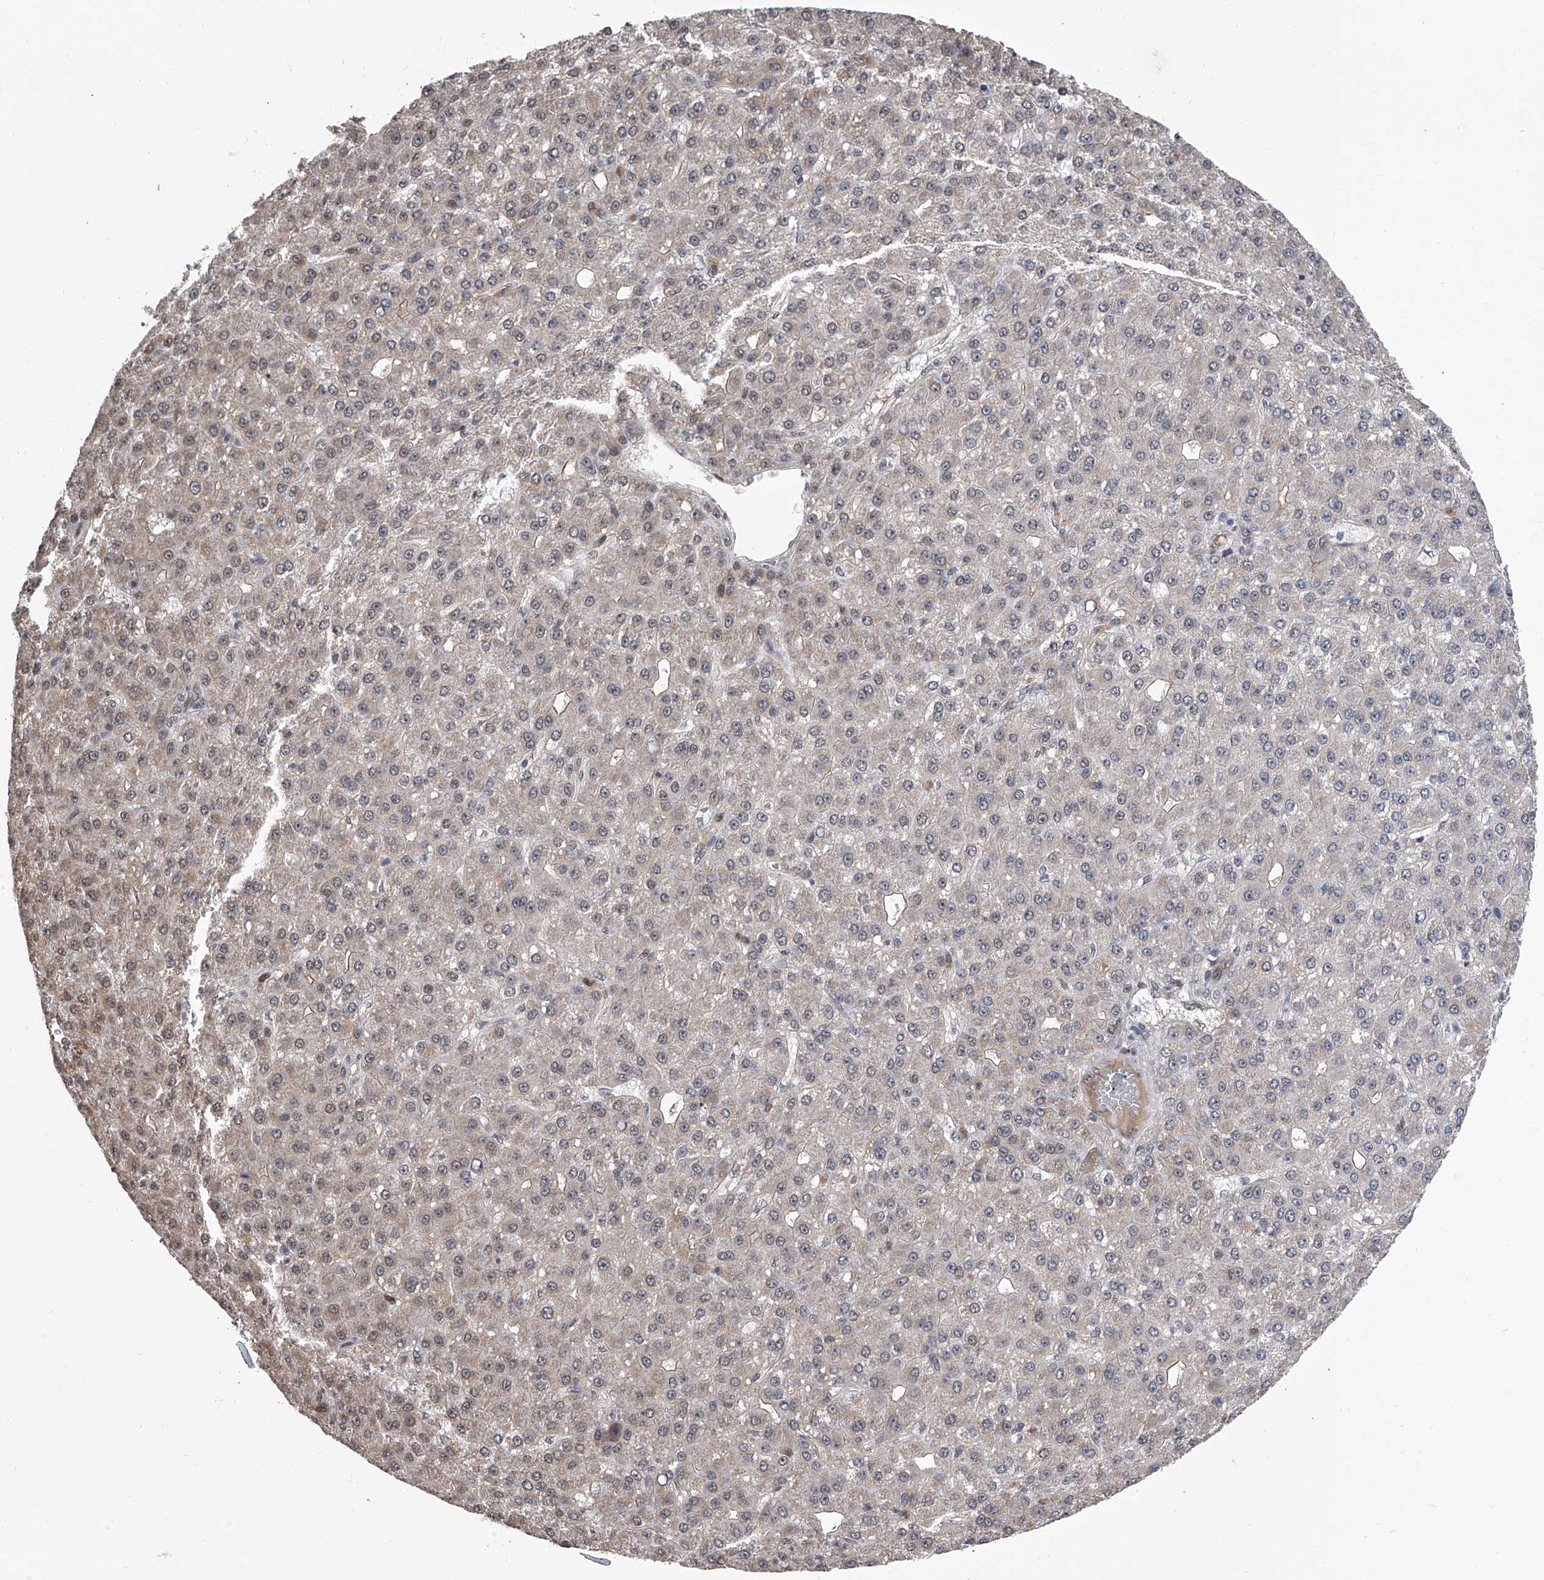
{"staining": {"intensity": "negative", "quantity": "none", "location": "none"}, "tissue": "liver cancer", "cell_type": "Tumor cells", "image_type": "cancer", "snomed": [{"axis": "morphology", "description": "Carcinoma, Hepatocellular, NOS"}, {"axis": "topography", "description": "Liver"}], "caption": "DAB immunohistochemical staining of liver cancer (hepatocellular carcinoma) exhibits no significant staining in tumor cells. (IHC, brightfield microscopy, high magnification).", "gene": "ZNF426", "patient": {"sex": "male", "age": 67}}